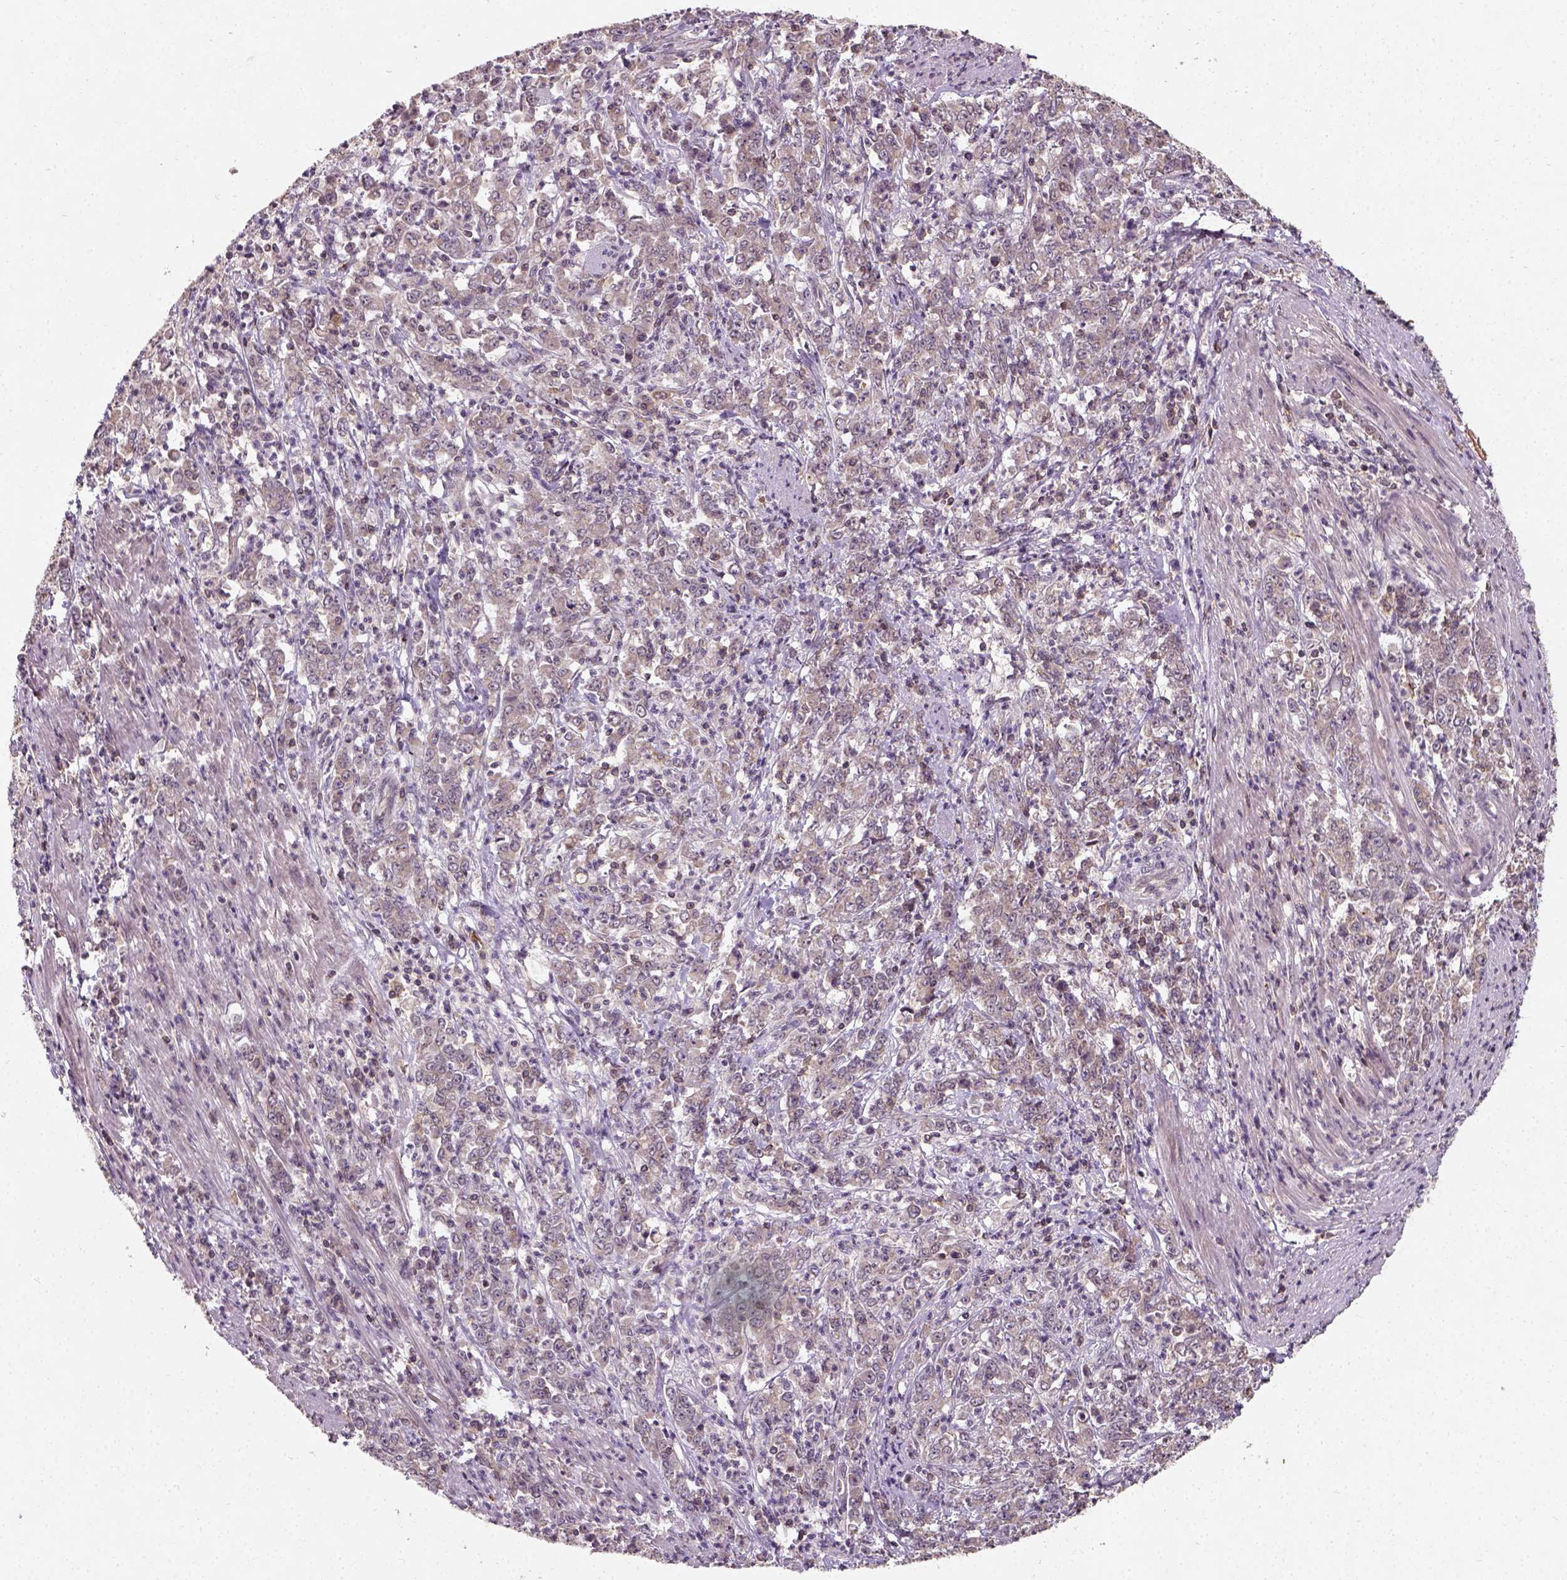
{"staining": {"intensity": "weak", "quantity": ">75%", "location": "cytoplasmic/membranous"}, "tissue": "stomach cancer", "cell_type": "Tumor cells", "image_type": "cancer", "snomed": [{"axis": "morphology", "description": "Adenocarcinoma, NOS"}, {"axis": "topography", "description": "Stomach, lower"}], "caption": "DAB (3,3'-diaminobenzidine) immunohistochemical staining of stomach cancer demonstrates weak cytoplasmic/membranous protein staining in approximately >75% of tumor cells.", "gene": "CAMKK1", "patient": {"sex": "female", "age": 71}}